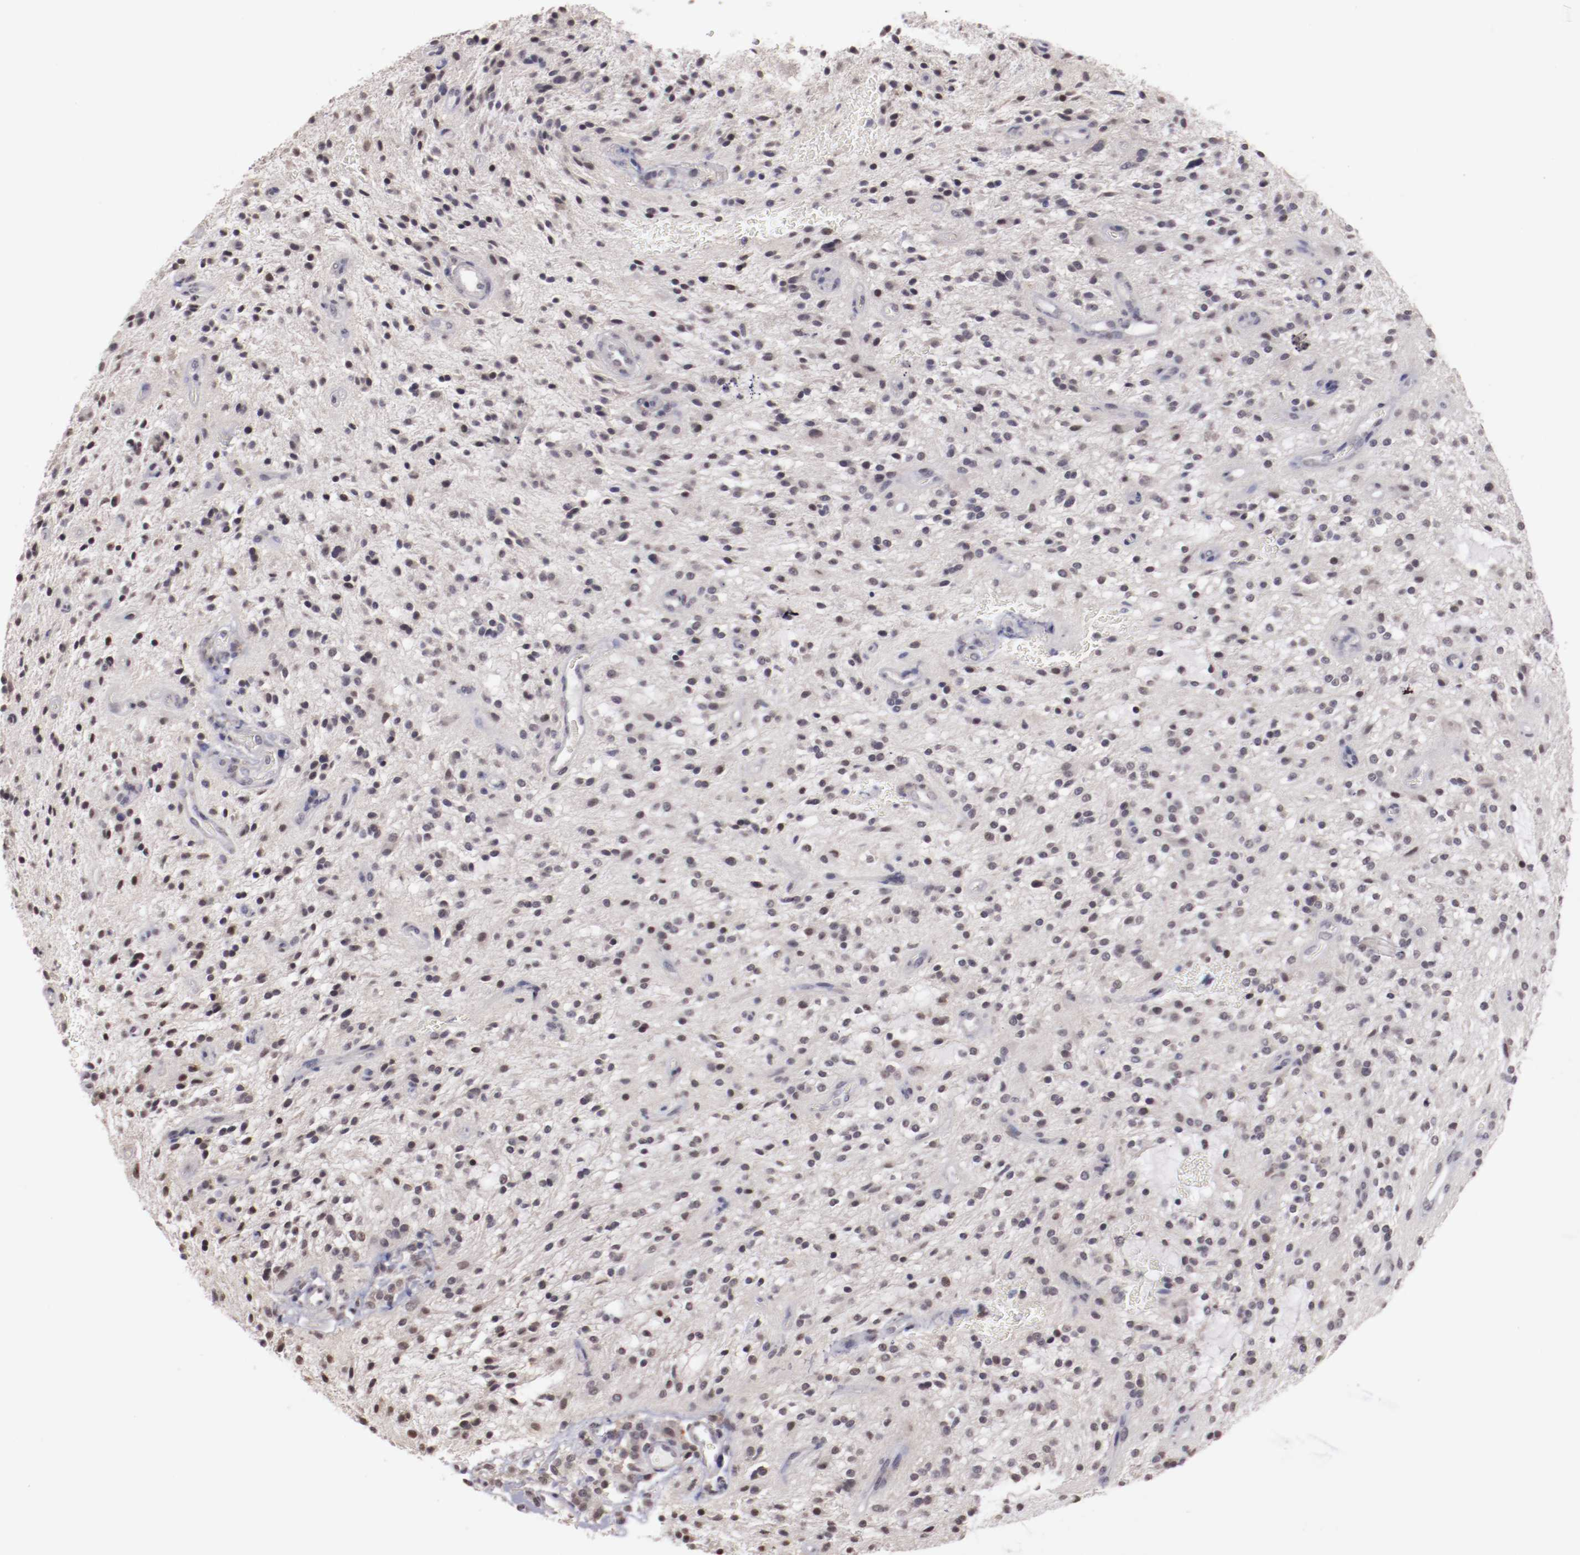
{"staining": {"intensity": "weak", "quantity": "25%-75%", "location": "nuclear"}, "tissue": "glioma", "cell_type": "Tumor cells", "image_type": "cancer", "snomed": [{"axis": "morphology", "description": "Glioma, malignant, NOS"}, {"axis": "topography", "description": "Cerebellum"}], "caption": "Weak nuclear expression is seen in approximately 25%-75% of tumor cells in glioma.", "gene": "NRXN3", "patient": {"sex": "female", "age": 10}}